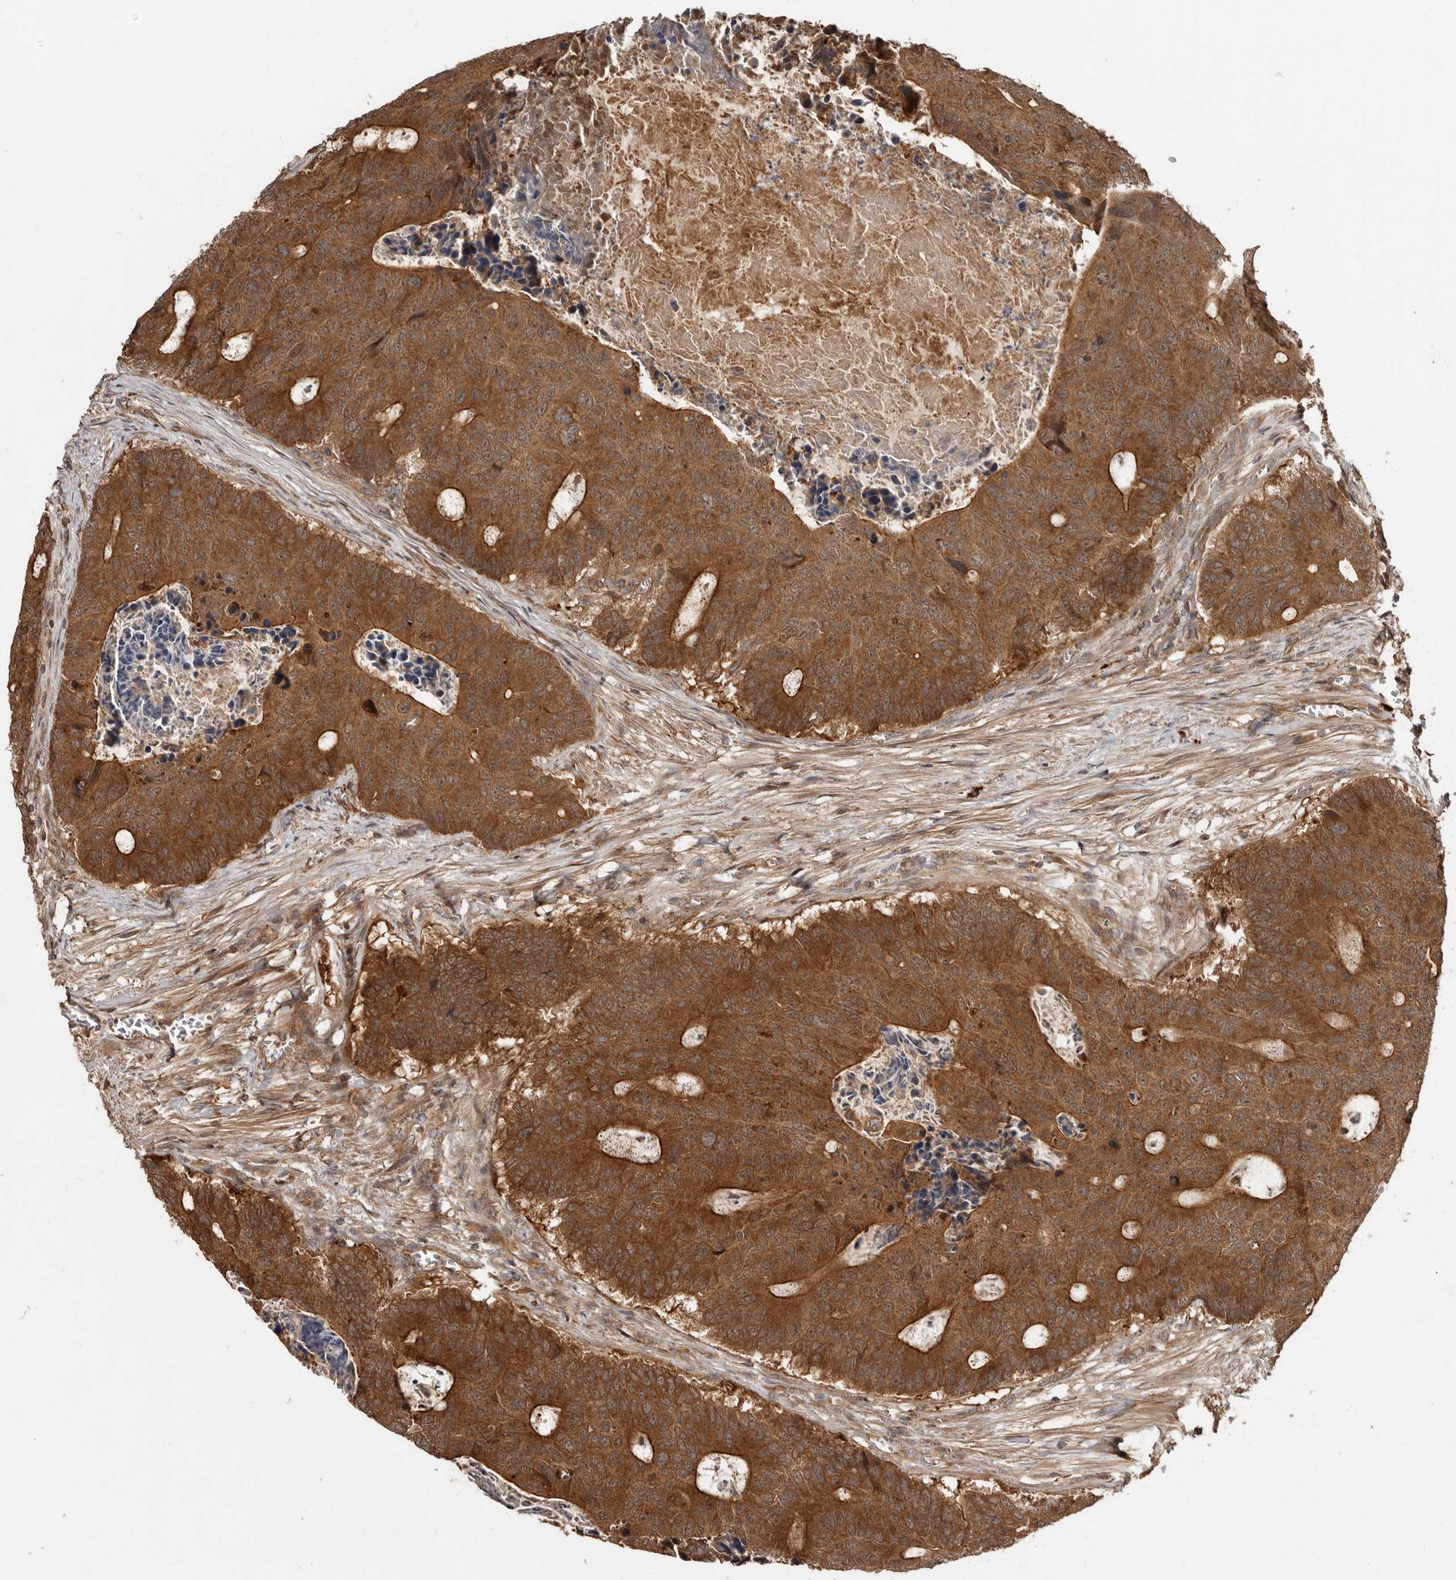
{"staining": {"intensity": "moderate", "quantity": ">75%", "location": "cytoplasmic/membranous"}, "tissue": "colorectal cancer", "cell_type": "Tumor cells", "image_type": "cancer", "snomed": [{"axis": "morphology", "description": "Adenocarcinoma, NOS"}, {"axis": "topography", "description": "Colon"}], "caption": "Immunohistochemistry (IHC) histopathology image of adenocarcinoma (colorectal) stained for a protein (brown), which demonstrates medium levels of moderate cytoplasmic/membranous expression in approximately >75% of tumor cells.", "gene": "STK36", "patient": {"sex": "male", "age": 87}}